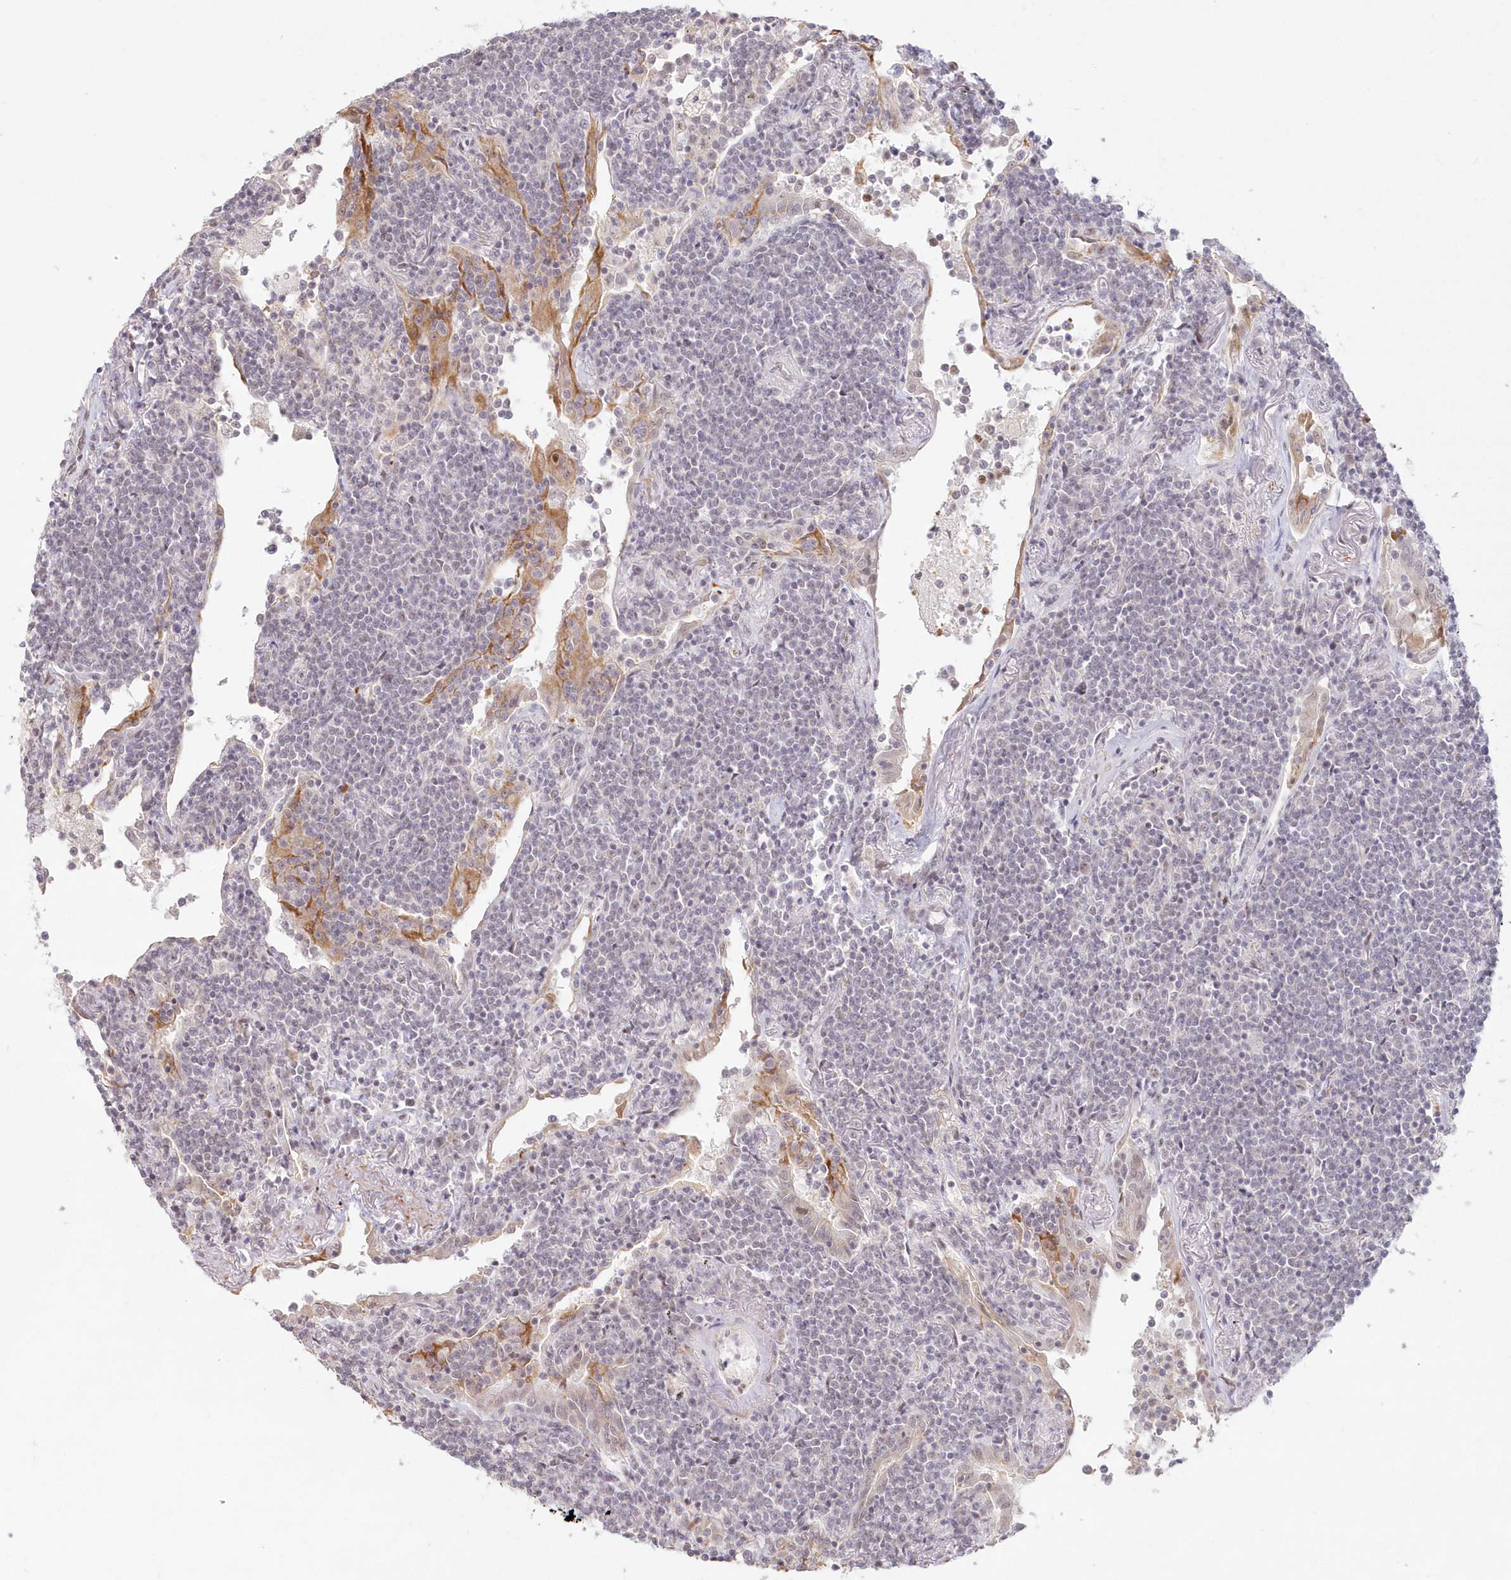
{"staining": {"intensity": "negative", "quantity": "none", "location": "none"}, "tissue": "lymphoma", "cell_type": "Tumor cells", "image_type": "cancer", "snomed": [{"axis": "morphology", "description": "Malignant lymphoma, non-Hodgkin's type, Low grade"}, {"axis": "topography", "description": "Lung"}], "caption": "Immunohistochemistry micrograph of neoplastic tissue: lymphoma stained with DAB (3,3'-diaminobenzidine) displays no significant protein expression in tumor cells.", "gene": "POLR2B", "patient": {"sex": "female", "age": 71}}